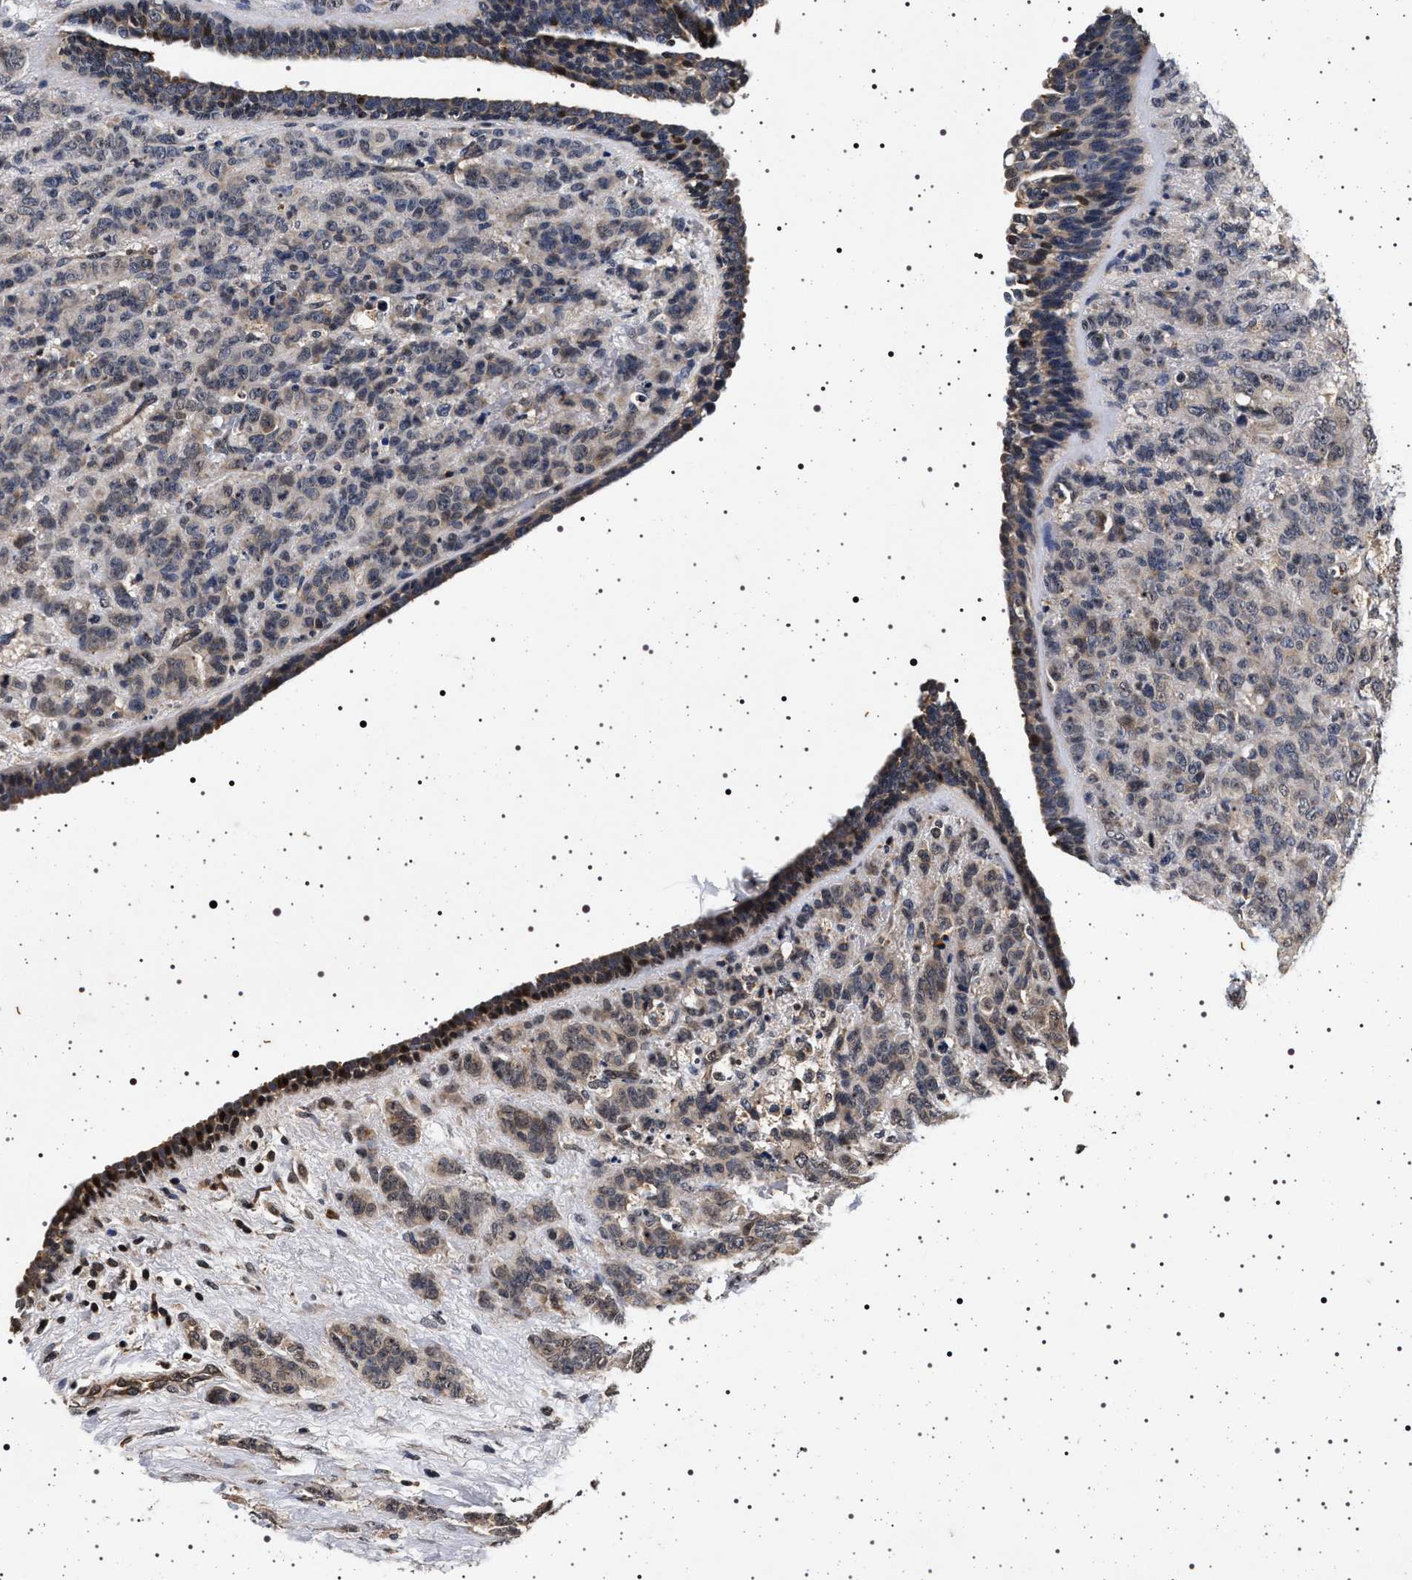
{"staining": {"intensity": "weak", "quantity": "25%-75%", "location": "cytoplasmic/membranous"}, "tissue": "breast cancer", "cell_type": "Tumor cells", "image_type": "cancer", "snomed": [{"axis": "morphology", "description": "Duct carcinoma"}, {"axis": "topography", "description": "Breast"}], "caption": "The image reveals immunohistochemical staining of breast cancer (invasive ductal carcinoma). There is weak cytoplasmic/membranous positivity is identified in about 25%-75% of tumor cells.", "gene": "CDKN1B", "patient": {"sex": "female", "age": 40}}